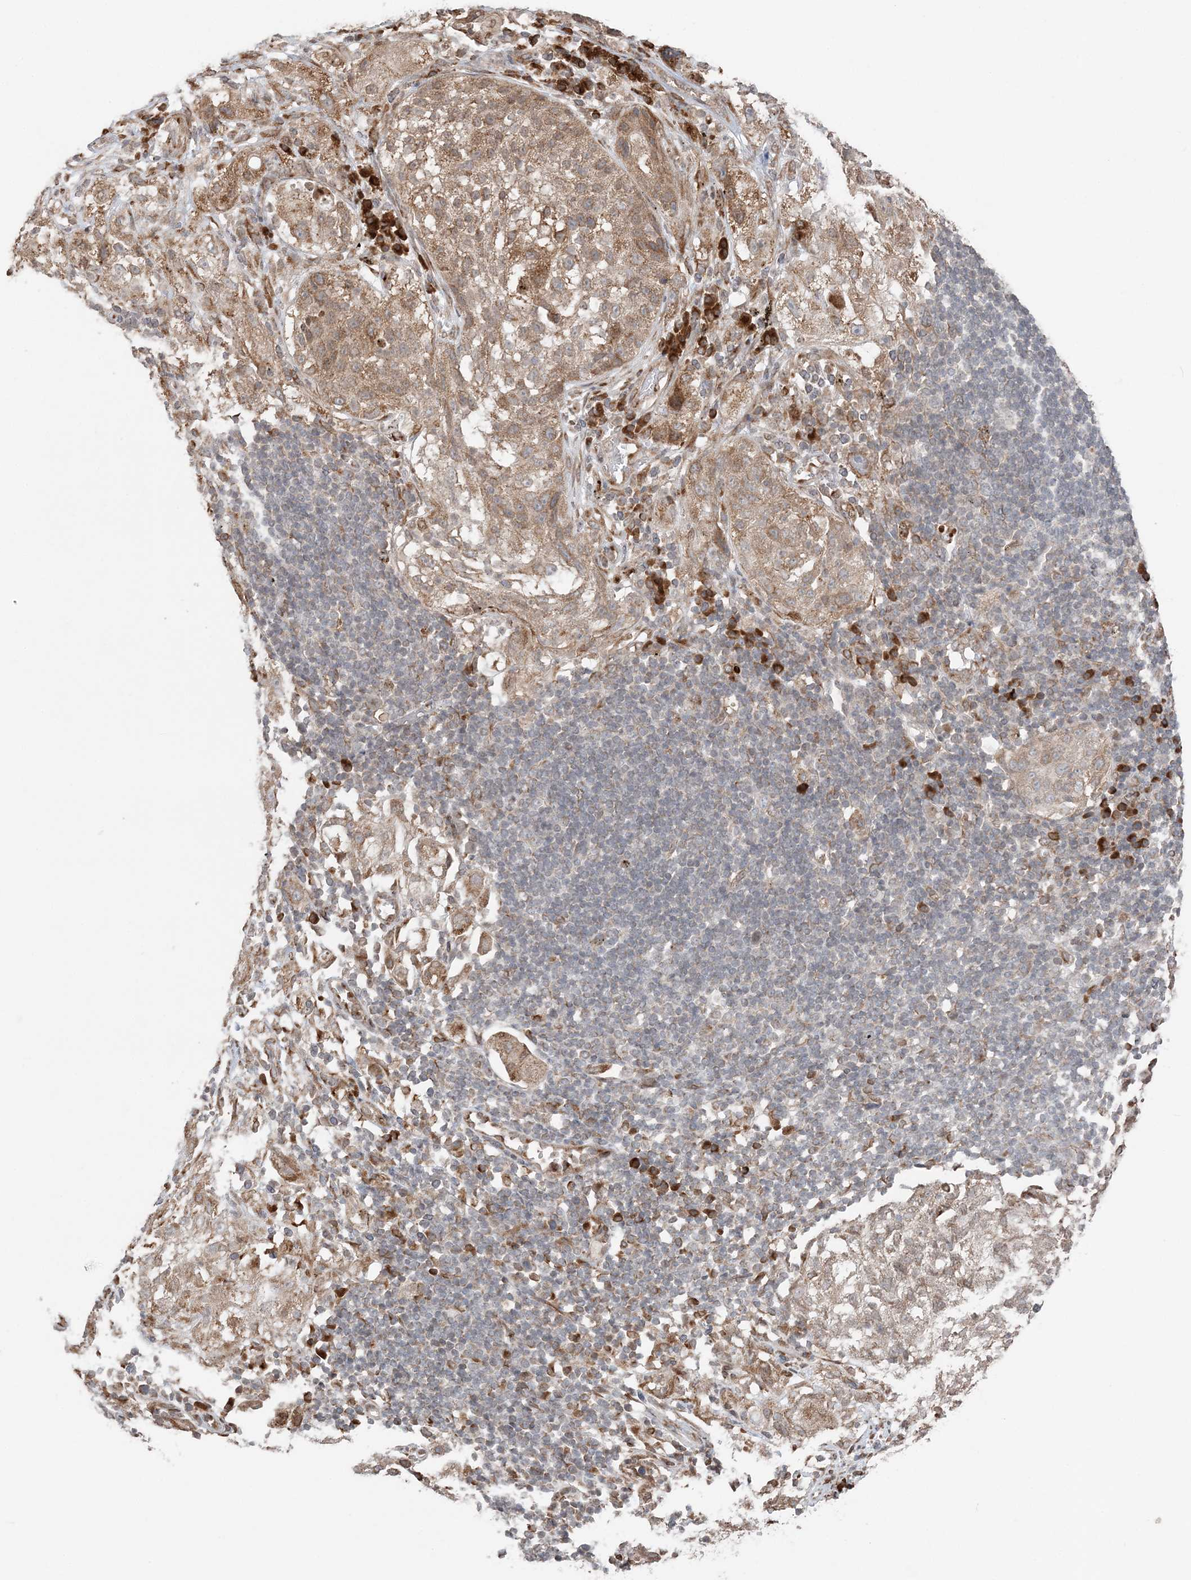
{"staining": {"intensity": "moderate", "quantity": ">75%", "location": "cytoplasmic/membranous"}, "tissue": "lung cancer", "cell_type": "Tumor cells", "image_type": "cancer", "snomed": [{"axis": "morphology", "description": "Inflammation, NOS"}, {"axis": "morphology", "description": "Squamous cell carcinoma, NOS"}, {"axis": "topography", "description": "Lymph node"}, {"axis": "topography", "description": "Soft tissue"}, {"axis": "topography", "description": "Lung"}], "caption": "Moderate cytoplasmic/membranous positivity for a protein is seen in about >75% of tumor cells of lung cancer (squamous cell carcinoma) using immunohistochemistry (IHC).", "gene": "TMED10", "patient": {"sex": "male", "age": 66}}